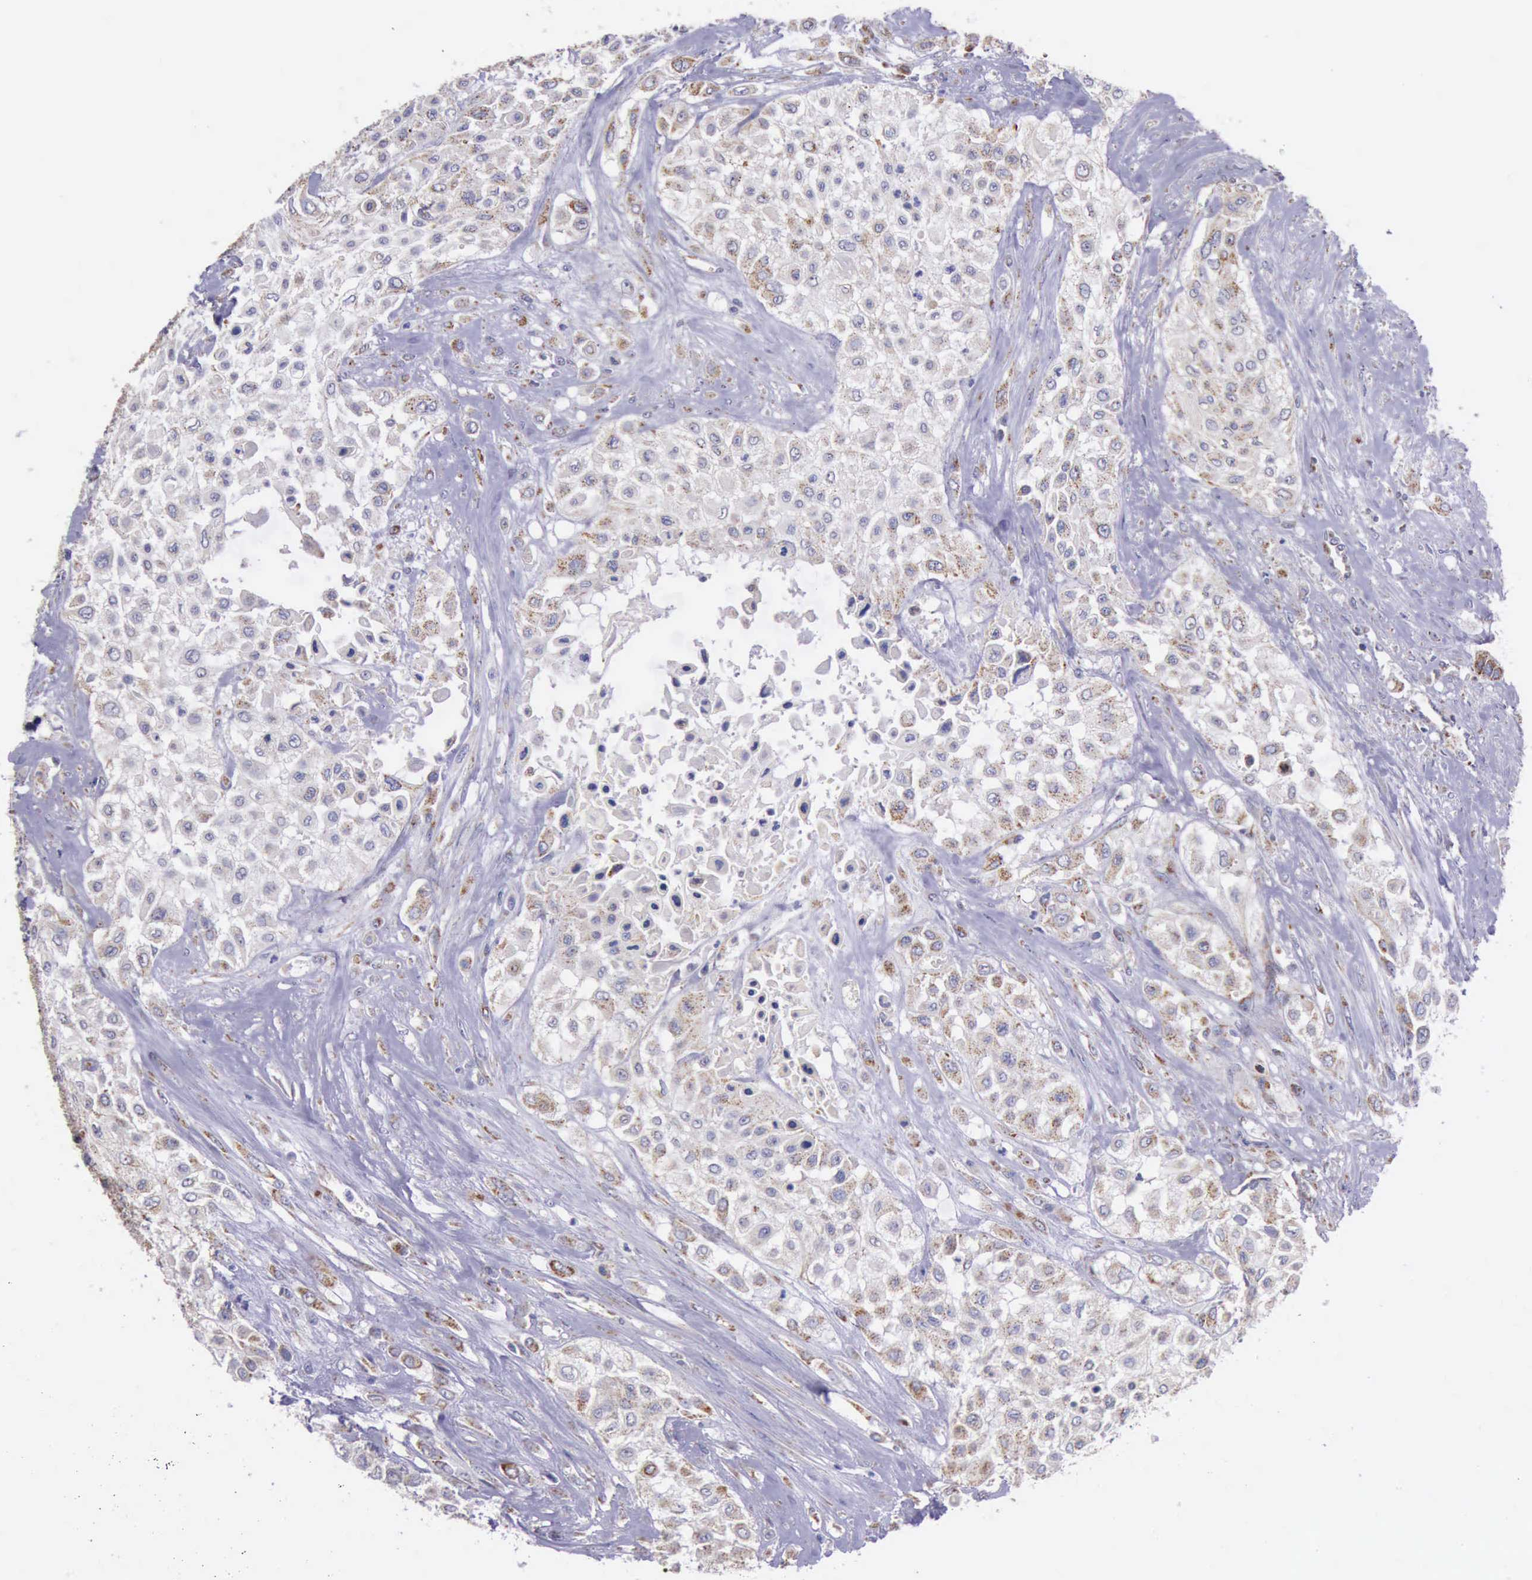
{"staining": {"intensity": "weak", "quantity": "25%-75%", "location": "cytoplasmic/membranous"}, "tissue": "urothelial cancer", "cell_type": "Tumor cells", "image_type": "cancer", "snomed": [{"axis": "morphology", "description": "Urothelial carcinoma, High grade"}, {"axis": "topography", "description": "Urinary bladder"}], "caption": "Weak cytoplasmic/membranous staining is seen in approximately 25%-75% of tumor cells in urothelial cancer.", "gene": "TXN2", "patient": {"sex": "male", "age": 57}}